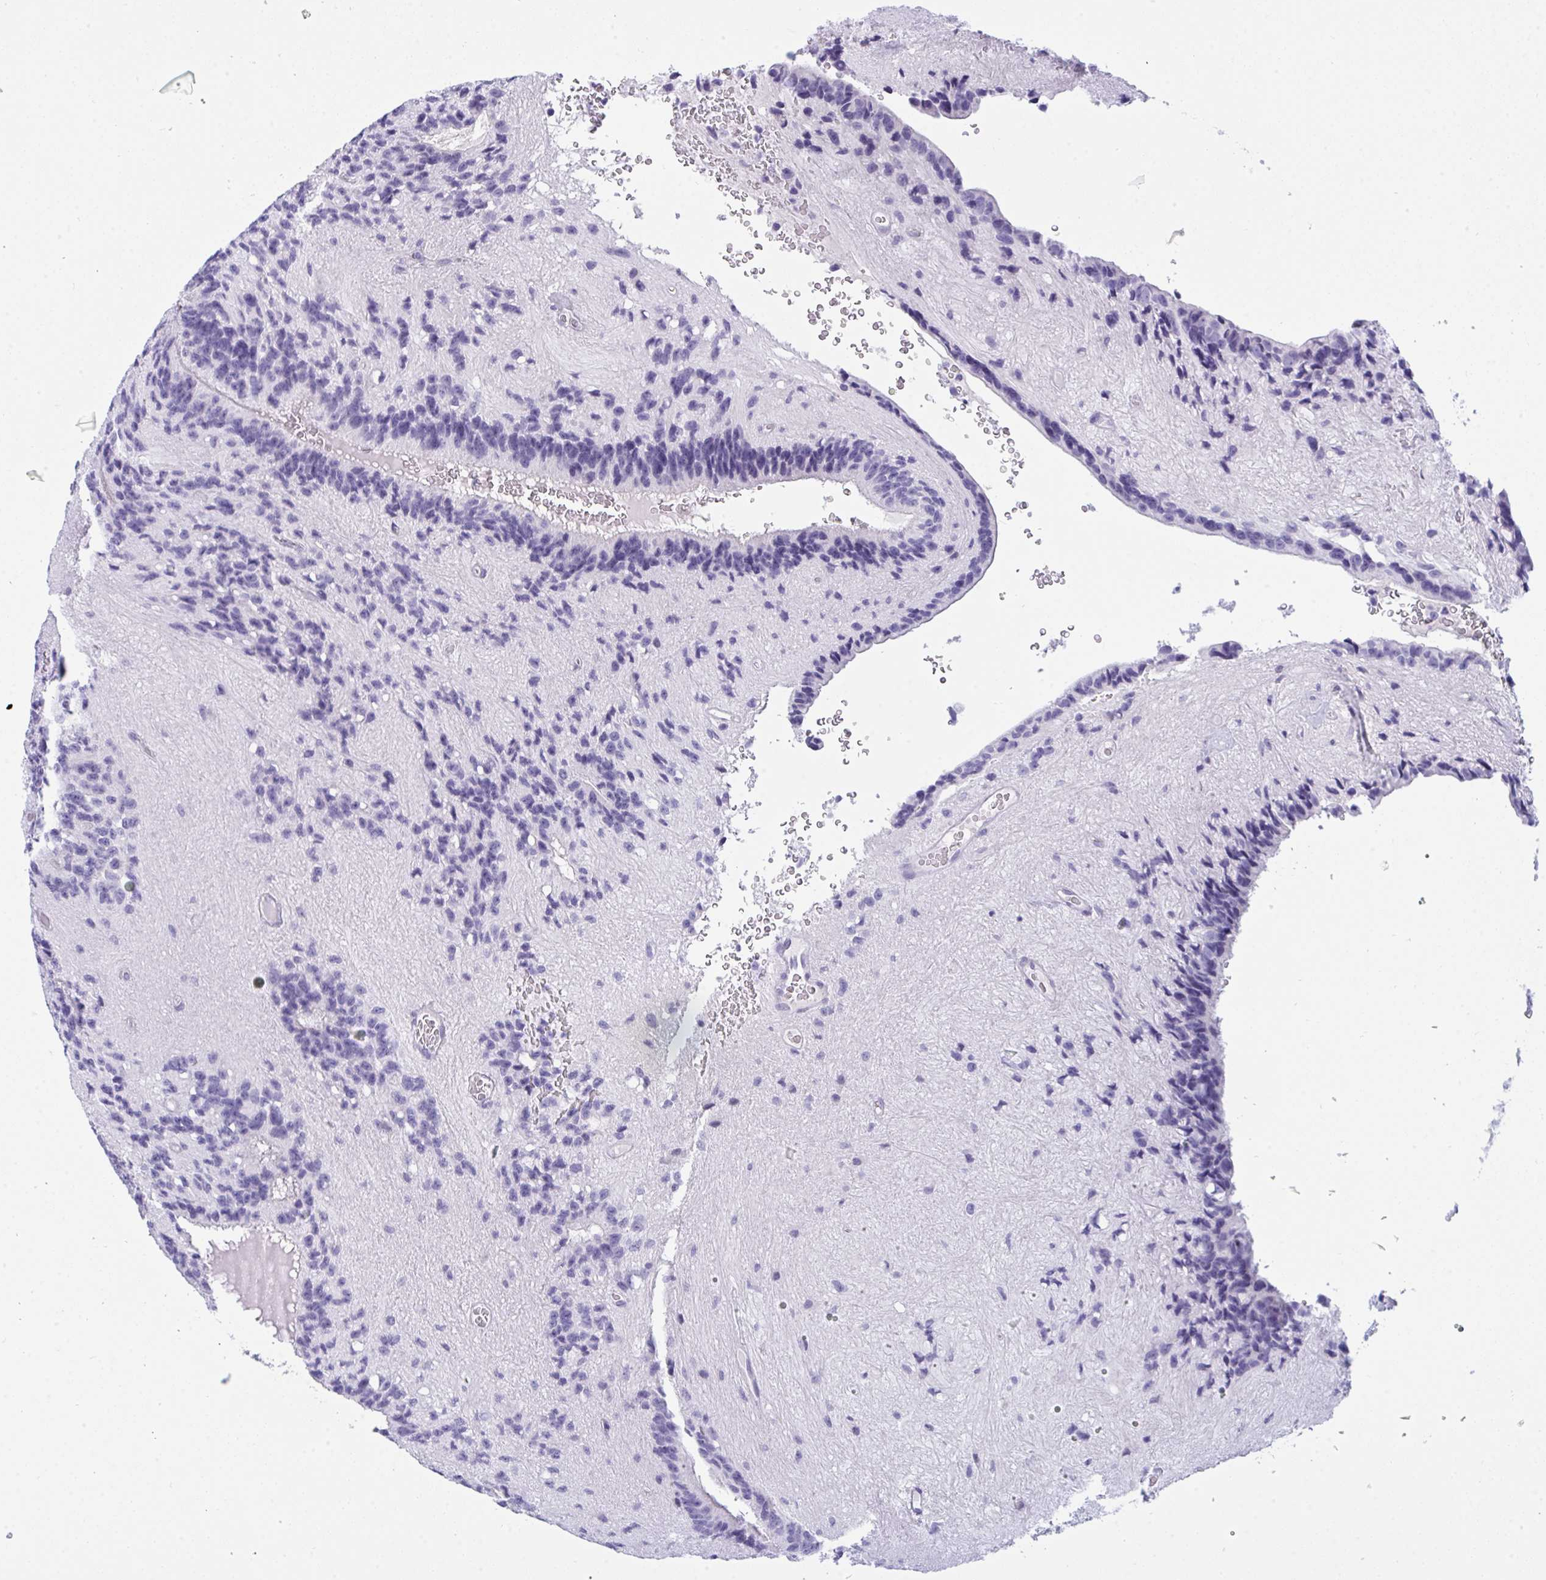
{"staining": {"intensity": "negative", "quantity": "none", "location": "none"}, "tissue": "glioma", "cell_type": "Tumor cells", "image_type": "cancer", "snomed": [{"axis": "morphology", "description": "Glioma, malignant, Low grade"}, {"axis": "topography", "description": "Brain"}], "caption": "High power microscopy photomicrograph of an immunohistochemistry (IHC) image of glioma, revealing no significant staining in tumor cells. (Brightfield microscopy of DAB IHC at high magnification).", "gene": "PRDM9", "patient": {"sex": "male", "age": 31}}